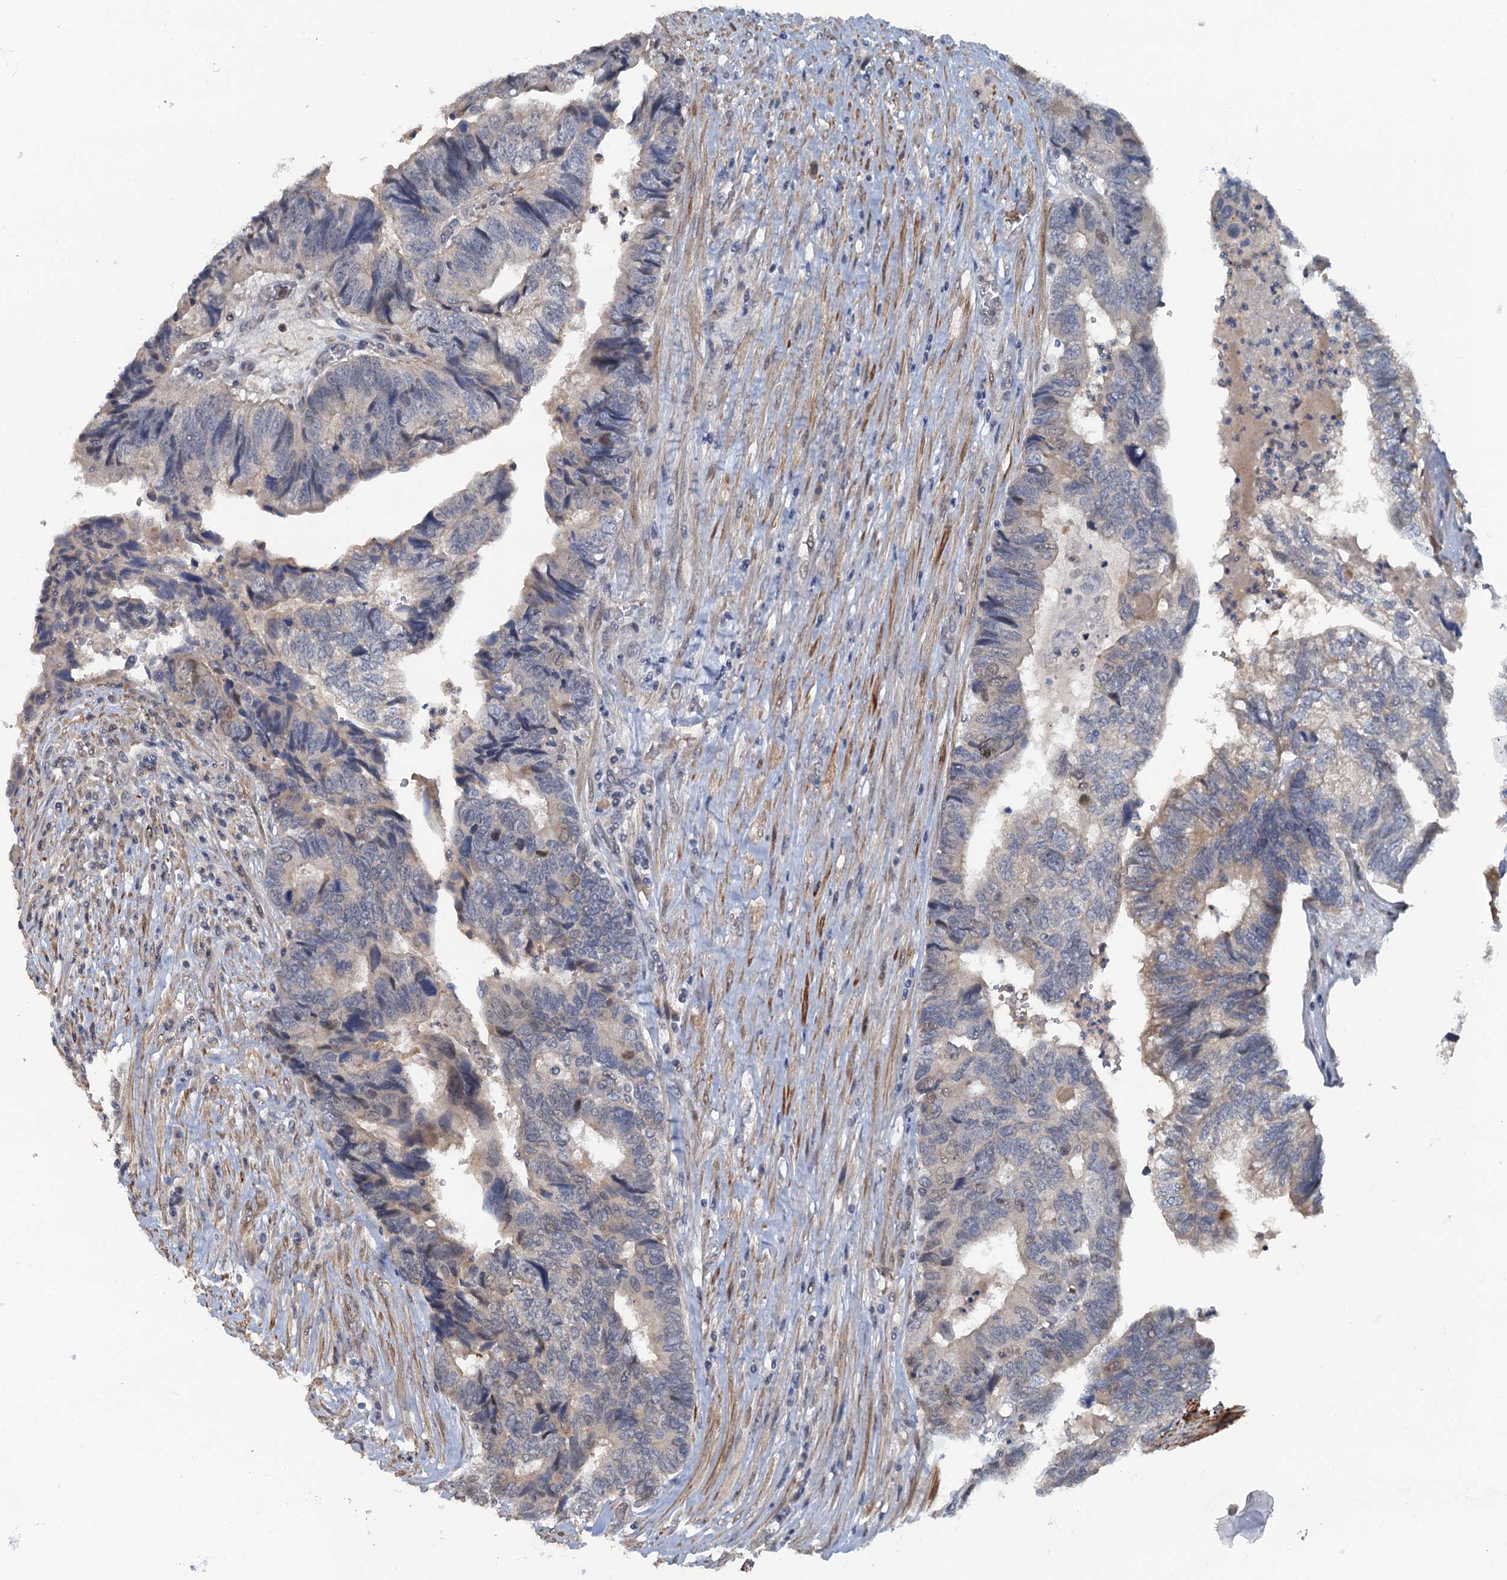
{"staining": {"intensity": "weak", "quantity": "<25%", "location": "cytoplasmic/membranous"}, "tissue": "colorectal cancer", "cell_type": "Tumor cells", "image_type": "cancer", "snomed": [{"axis": "morphology", "description": "Adenocarcinoma, NOS"}, {"axis": "topography", "description": "Colon"}], "caption": "Immunohistochemistry histopathology image of neoplastic tissue: colorectal cancer stained with DAB (3,3'-diaminobenzidine) reveals no significant protein expression in tumor cells. (DAB (3,3'-diaminobenzidine) IHC, high magnification).", "gene": "MYO16", "patient": {"sex": "female", "age": 67}}